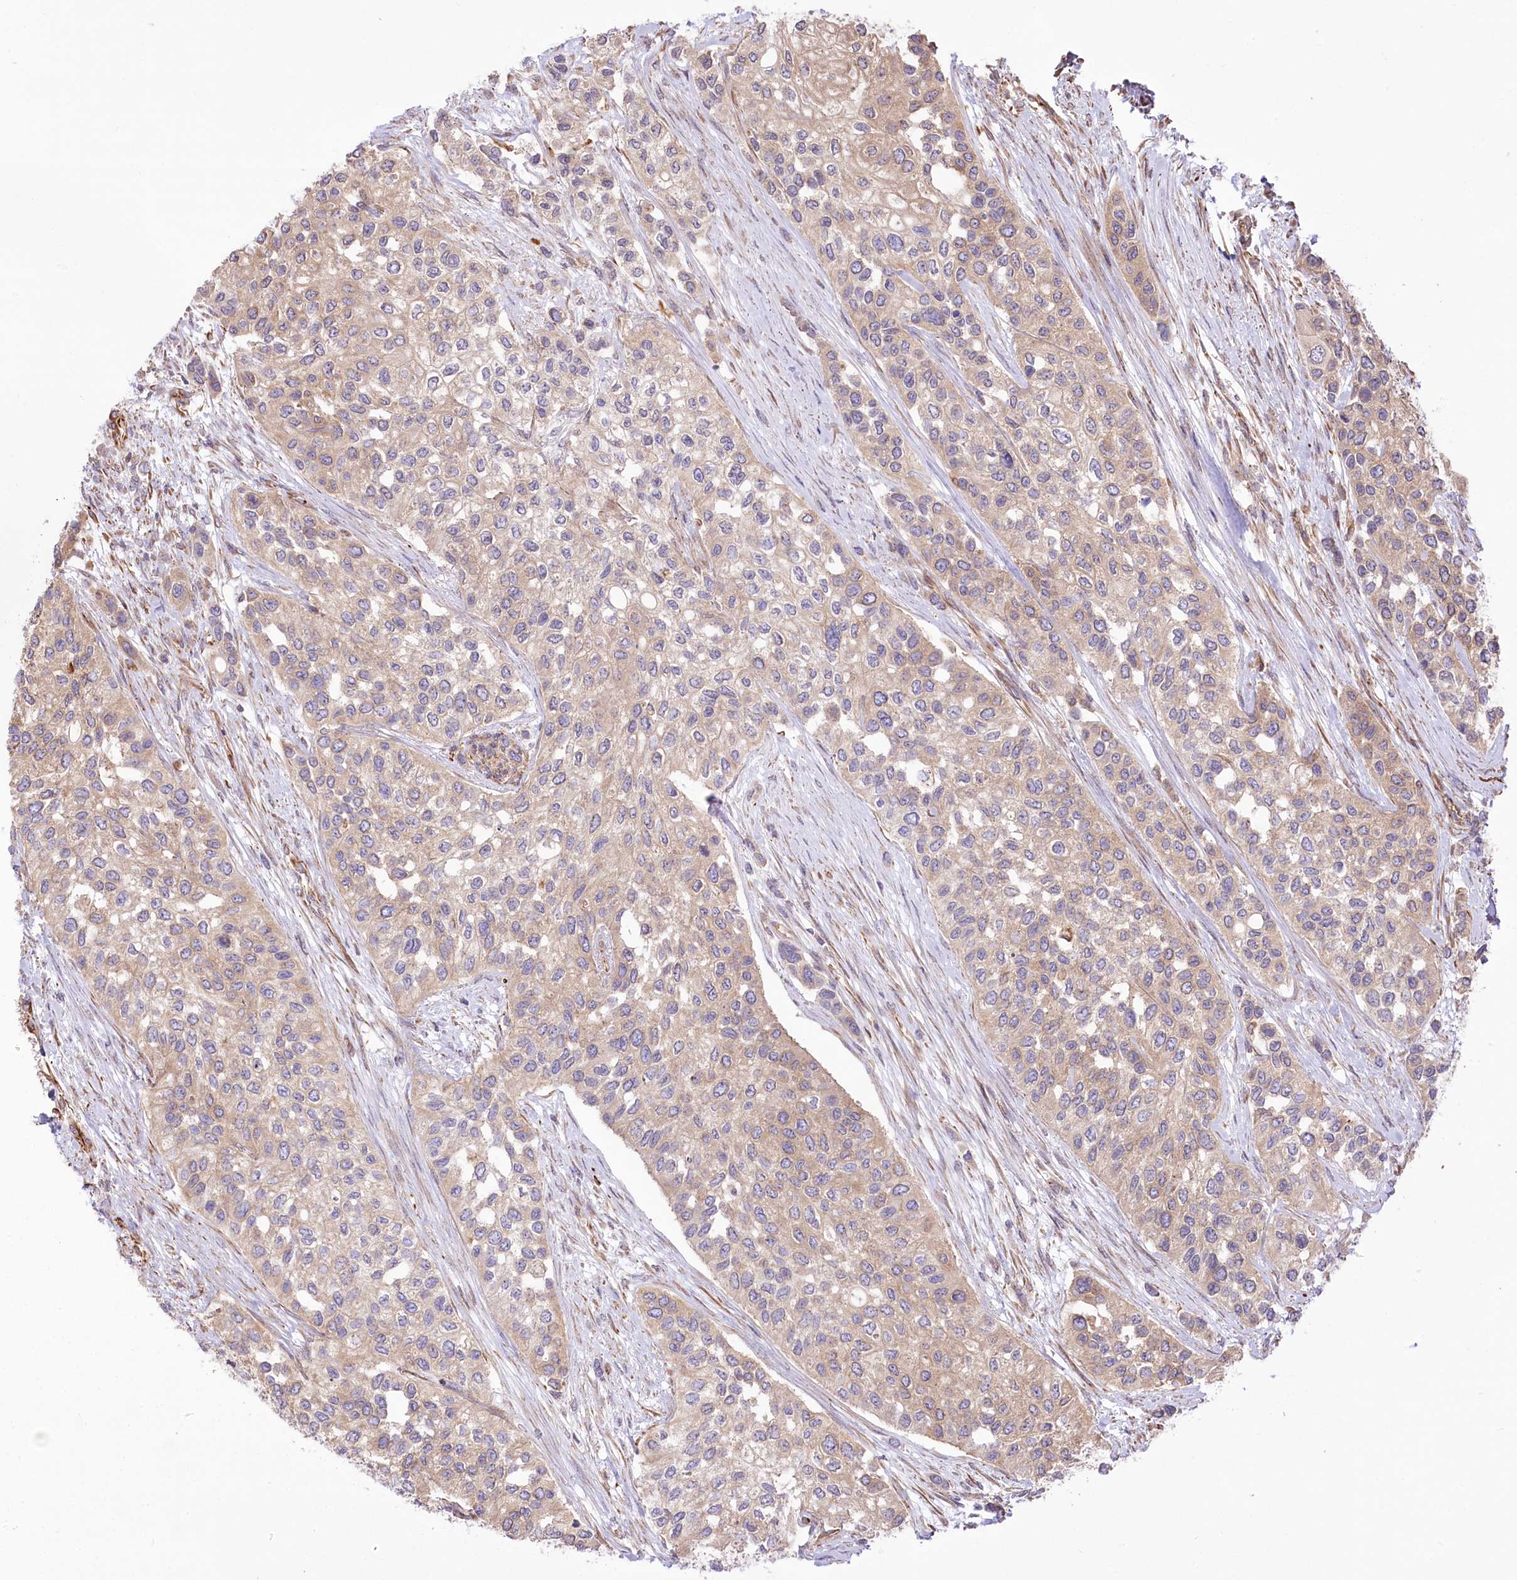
{"staining": {"intensity": "weak", "quantity": "25%-75%", "location": "cytoplasmic/membranous"}, "tissue": "urothelial cancer", "cell_type": "Tumor cells", "image_type": "cancer", "snomed": [{"axis": "morphology", "description": "Normal tissue, NOS"}, {"axis": "morphology", "description": "Urothelial carcinoma, High grade"}, {"axis": "topography", "description": "Vascular tissue"}, {"axis": "topography", "description": "Urinary bladder"}], "caption": "High-magnification brightfield microscopy of urothelial carcinoma (high-grade) stained with DAB (3,3'-diaminobenzidine) (brown) and counterstained with hematoxylin (blue). tumor cells exhibit weak cytoplasmic/membranous positivity is seen in approximately25%-75% of cells. Immunohistochemistry stains the protein in brown and the nuclei are stained blue.", "gene": "TTC1", "patient": {"sex": "female", "age": 56}}